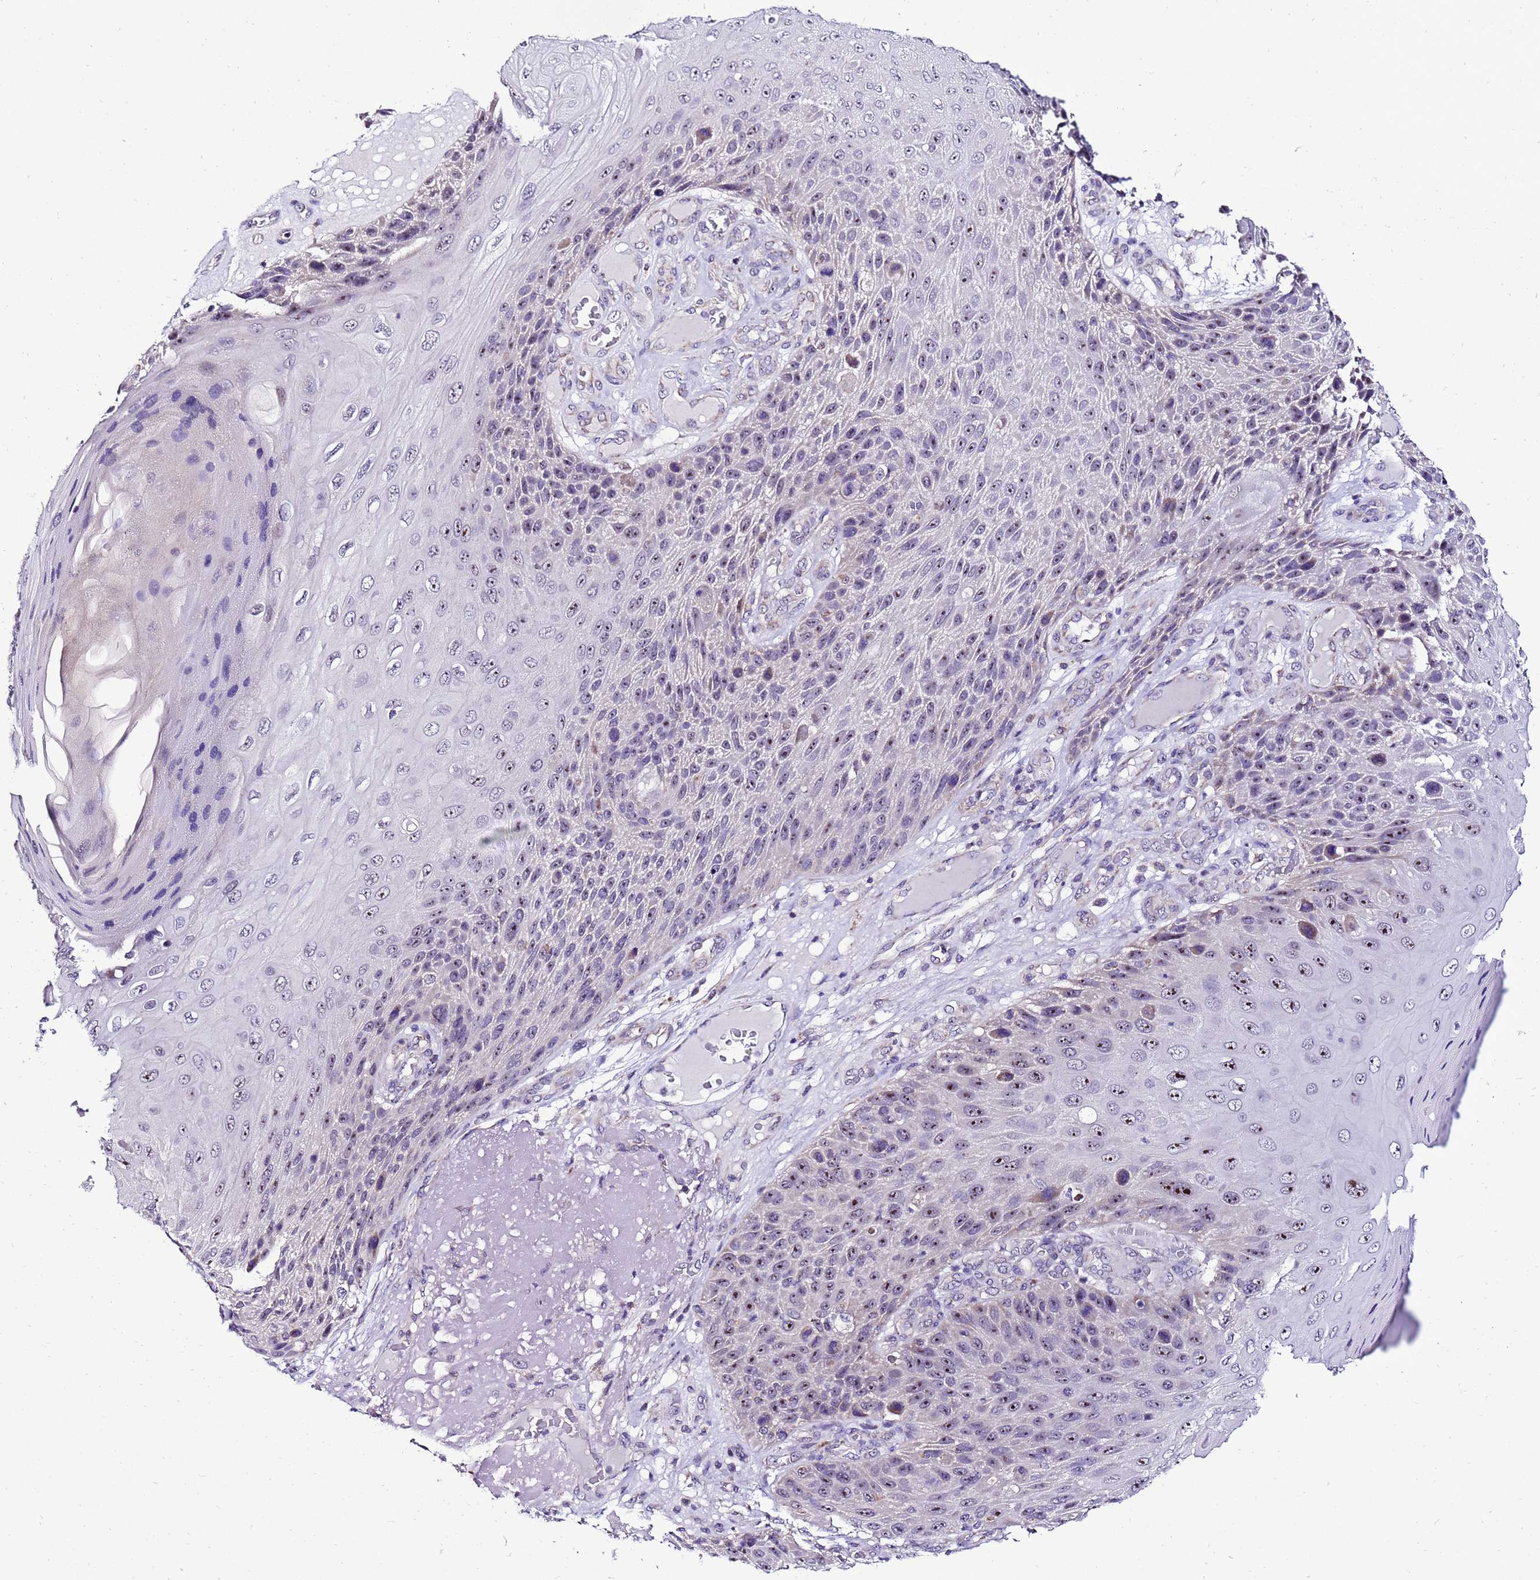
{"staining": {"intensity": "moderate", "quantity": ">75%", "location": "nuclear"}, "tissue": "skin cancer", "cell_type": "Tumor cells", "image_type": "cancer", "snomed": [{"axis": "morphology", "description": "Squamous cell carcinoma, NOS"}, {"axis": "topography", "description": "Skin"}], "caption": "IHC histopathology image of human skin cancer stained for a protein (brown), which exhibits medium levels of moderate nuclear positivity in about >75% of tumor cells.", "gene": "DPH6", "patient": {"sex": "female", "age": 88}}